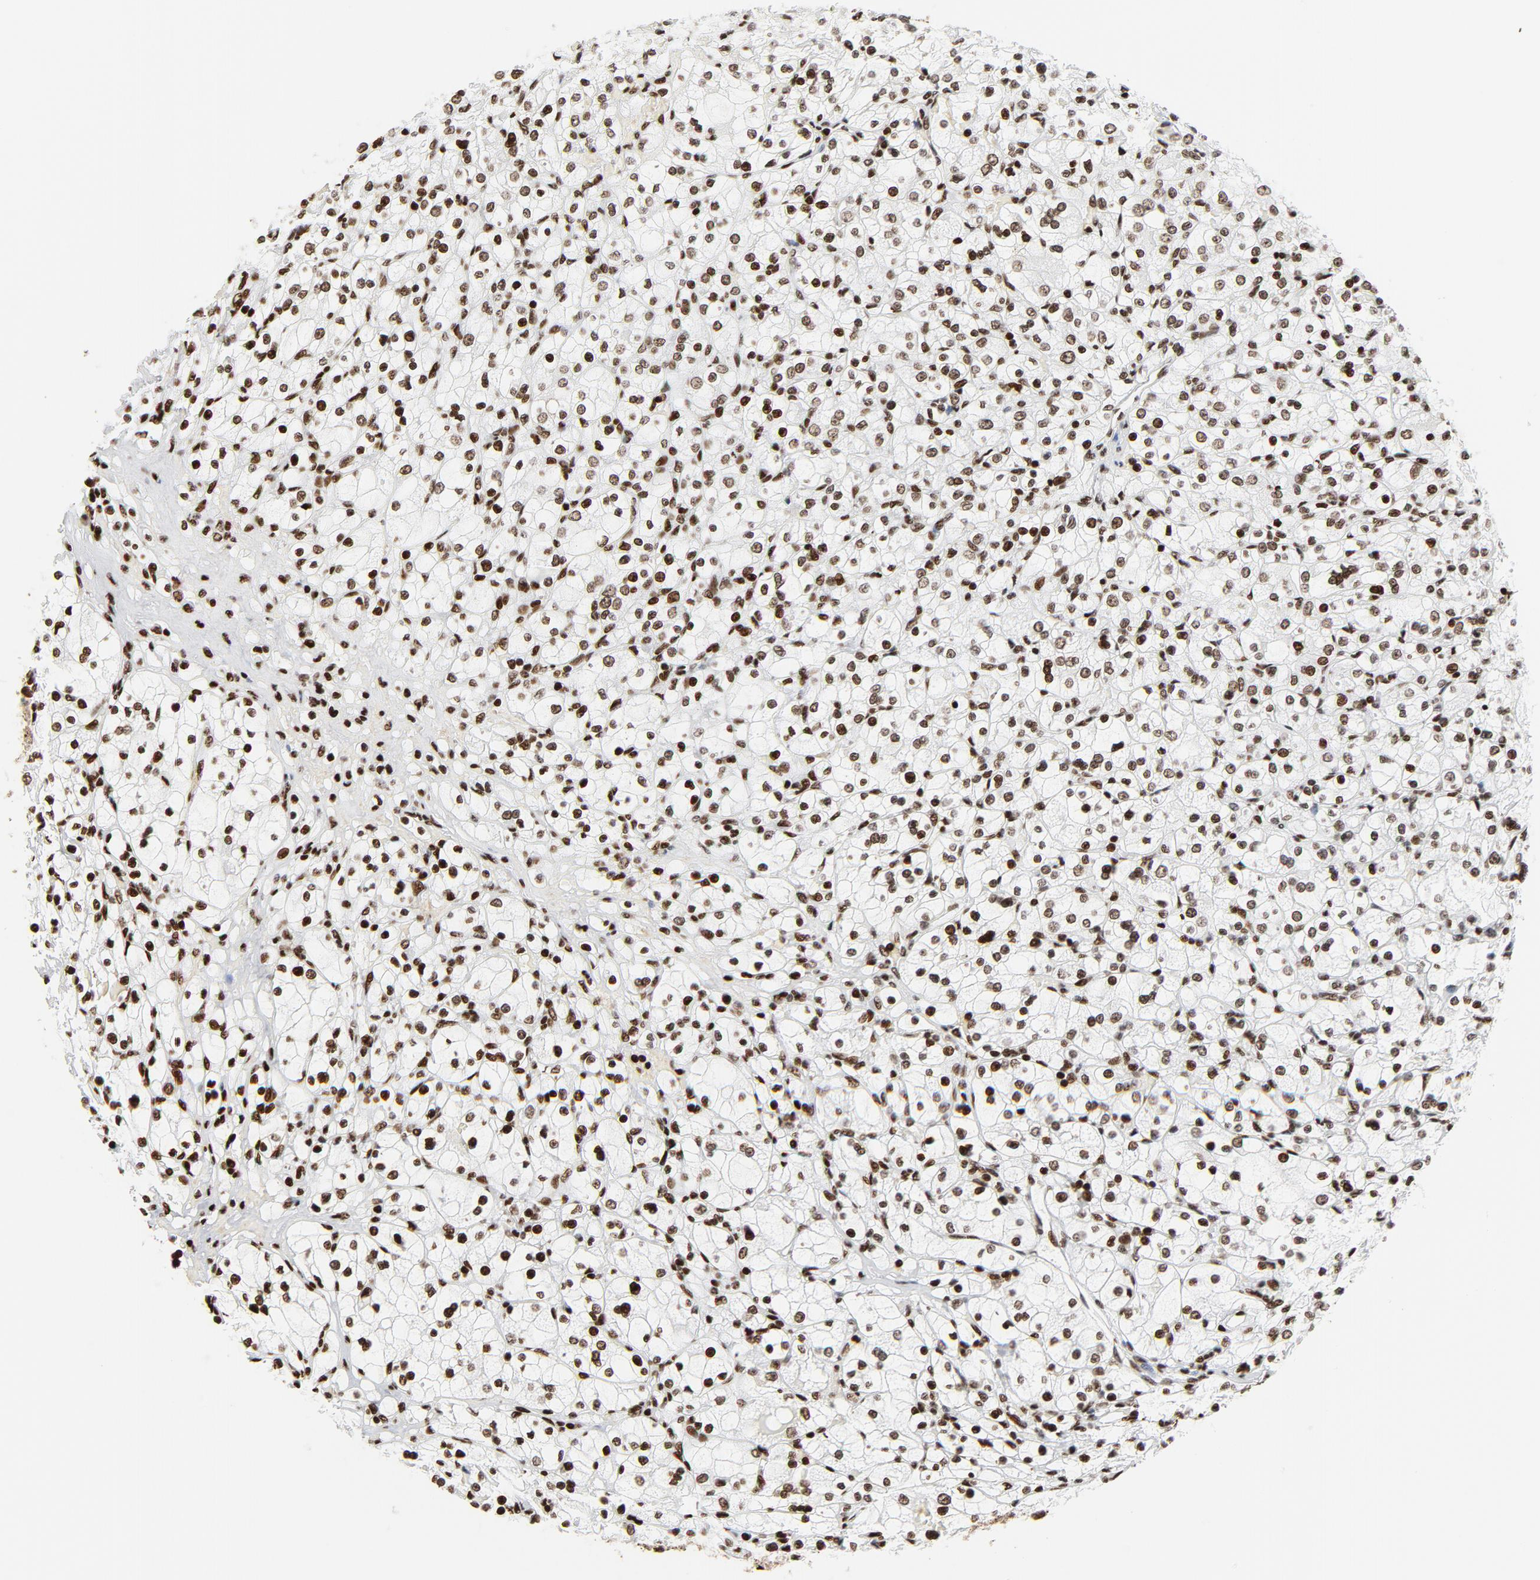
{"staining": {"intensity": "strong", "quantity": ">75%", "location": "nuclear"}, "tissue": "renal cancer", "cell_type": "Tumor cells", "image_type": "cancer", "snomed": [{"axis": "morphology", "description": "Adenocarcinoma, NOS"}, {"axis": "topography", "description": "Kidney"}], "caption": "An IHC photomicrograph of tumor tissue is shown. Protein staining in brown shows strong nuclear positivity in adenocarcinoma (renal) within tumor cells.", "gene": "XRCC6", "patient": {"sex": "female", "age": 83}}